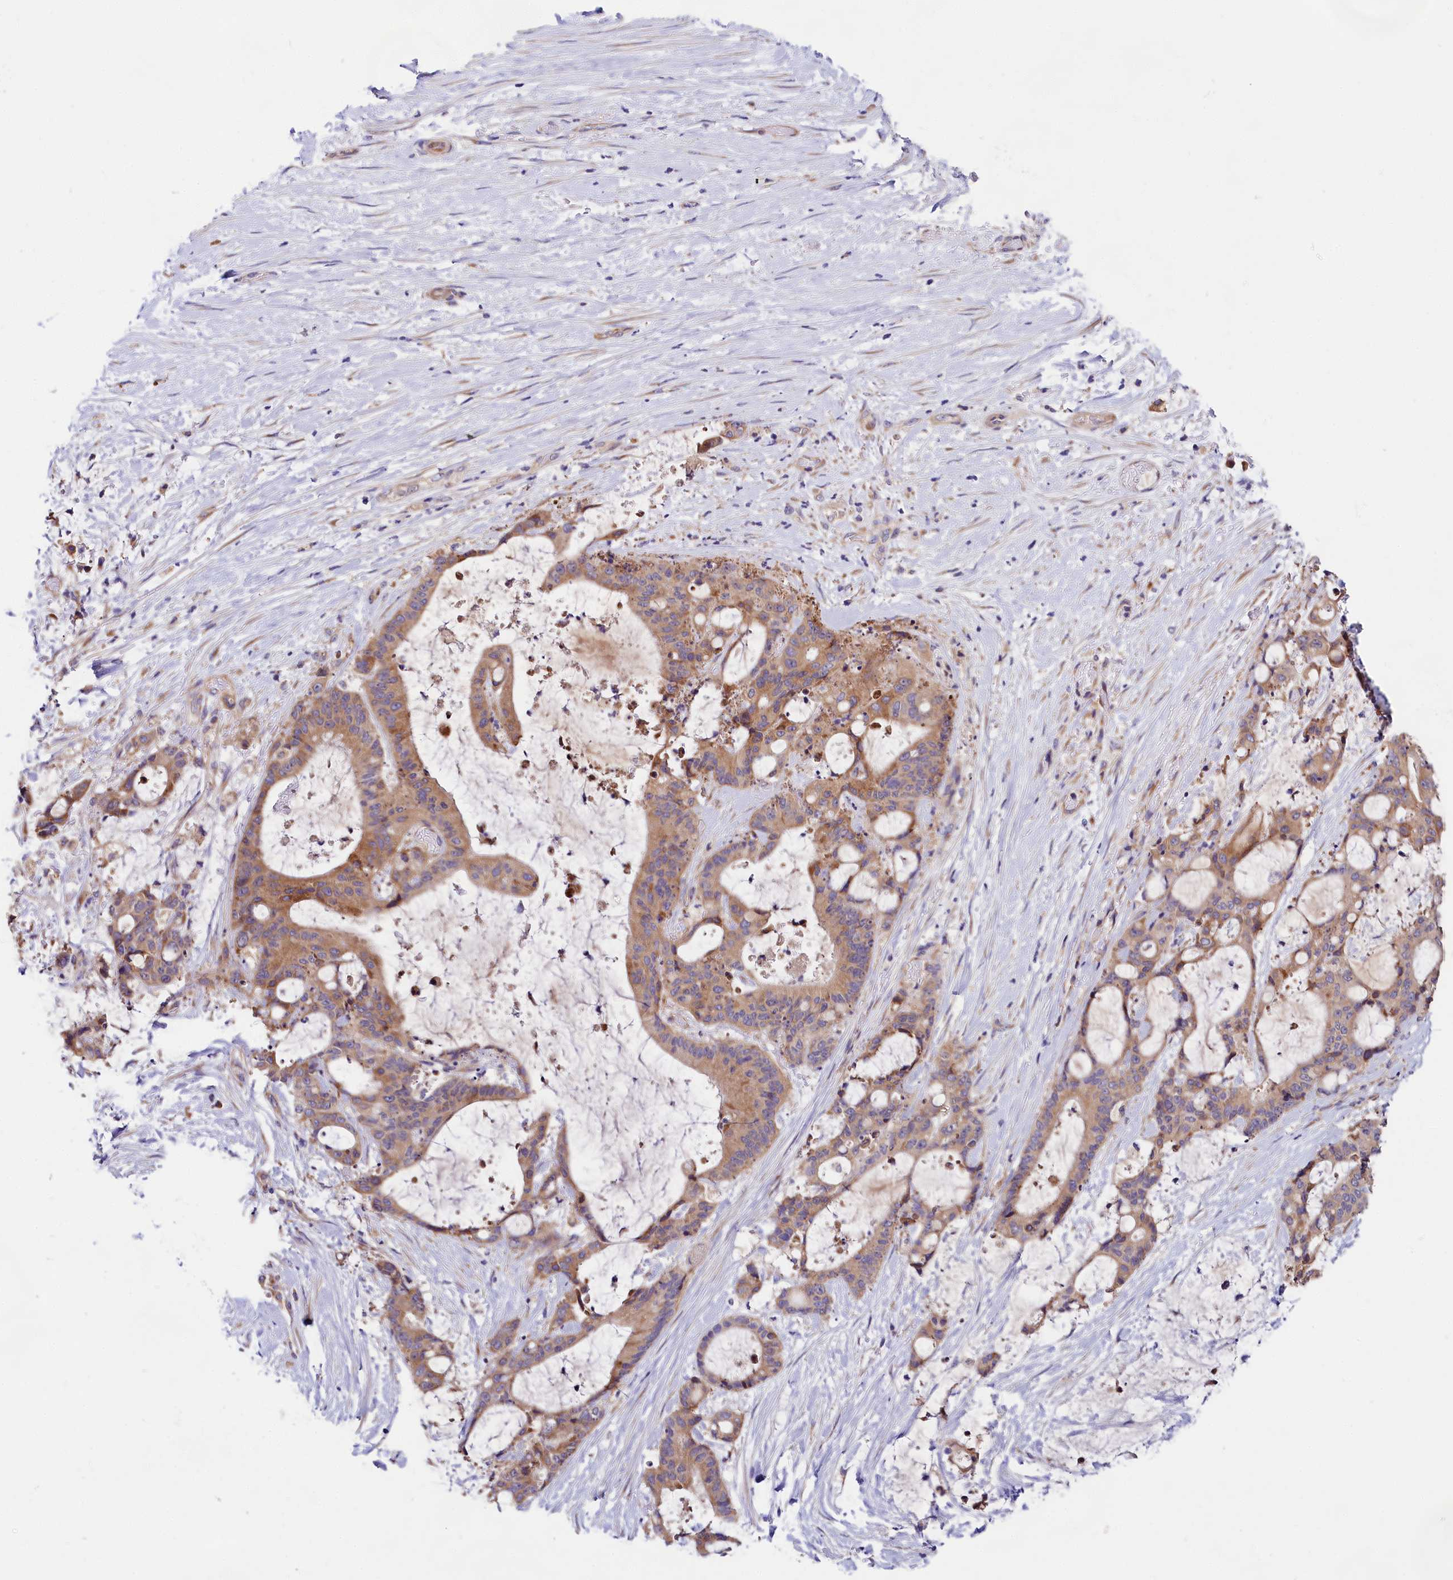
{"staining": {"intensity": "moderate", "quantity": ">75%", "location": "cytoplasmic/membranous"}, "tissue": "liver cancer", "cell_type": "Tumor cells", "image_type": "cancer", "snomed": [{"axis": "morphology", "description": "Normal tissue, NOS"}, {"axis": "morphology", "description": "Cholangiocarcinoma"}, {"axis": "topography", "description": "Liver"}, {"axis": "topography", "description": "Peripheral nerve tissue"}], "caption": "Immunohistochemical staining of human liver cancer reveals medium levels of moderate cytoplasmic/membranous staining in approximately >75% of tumor cells.", "gene": "SPG11", "patient": {"sex": "female", "age": 73}}